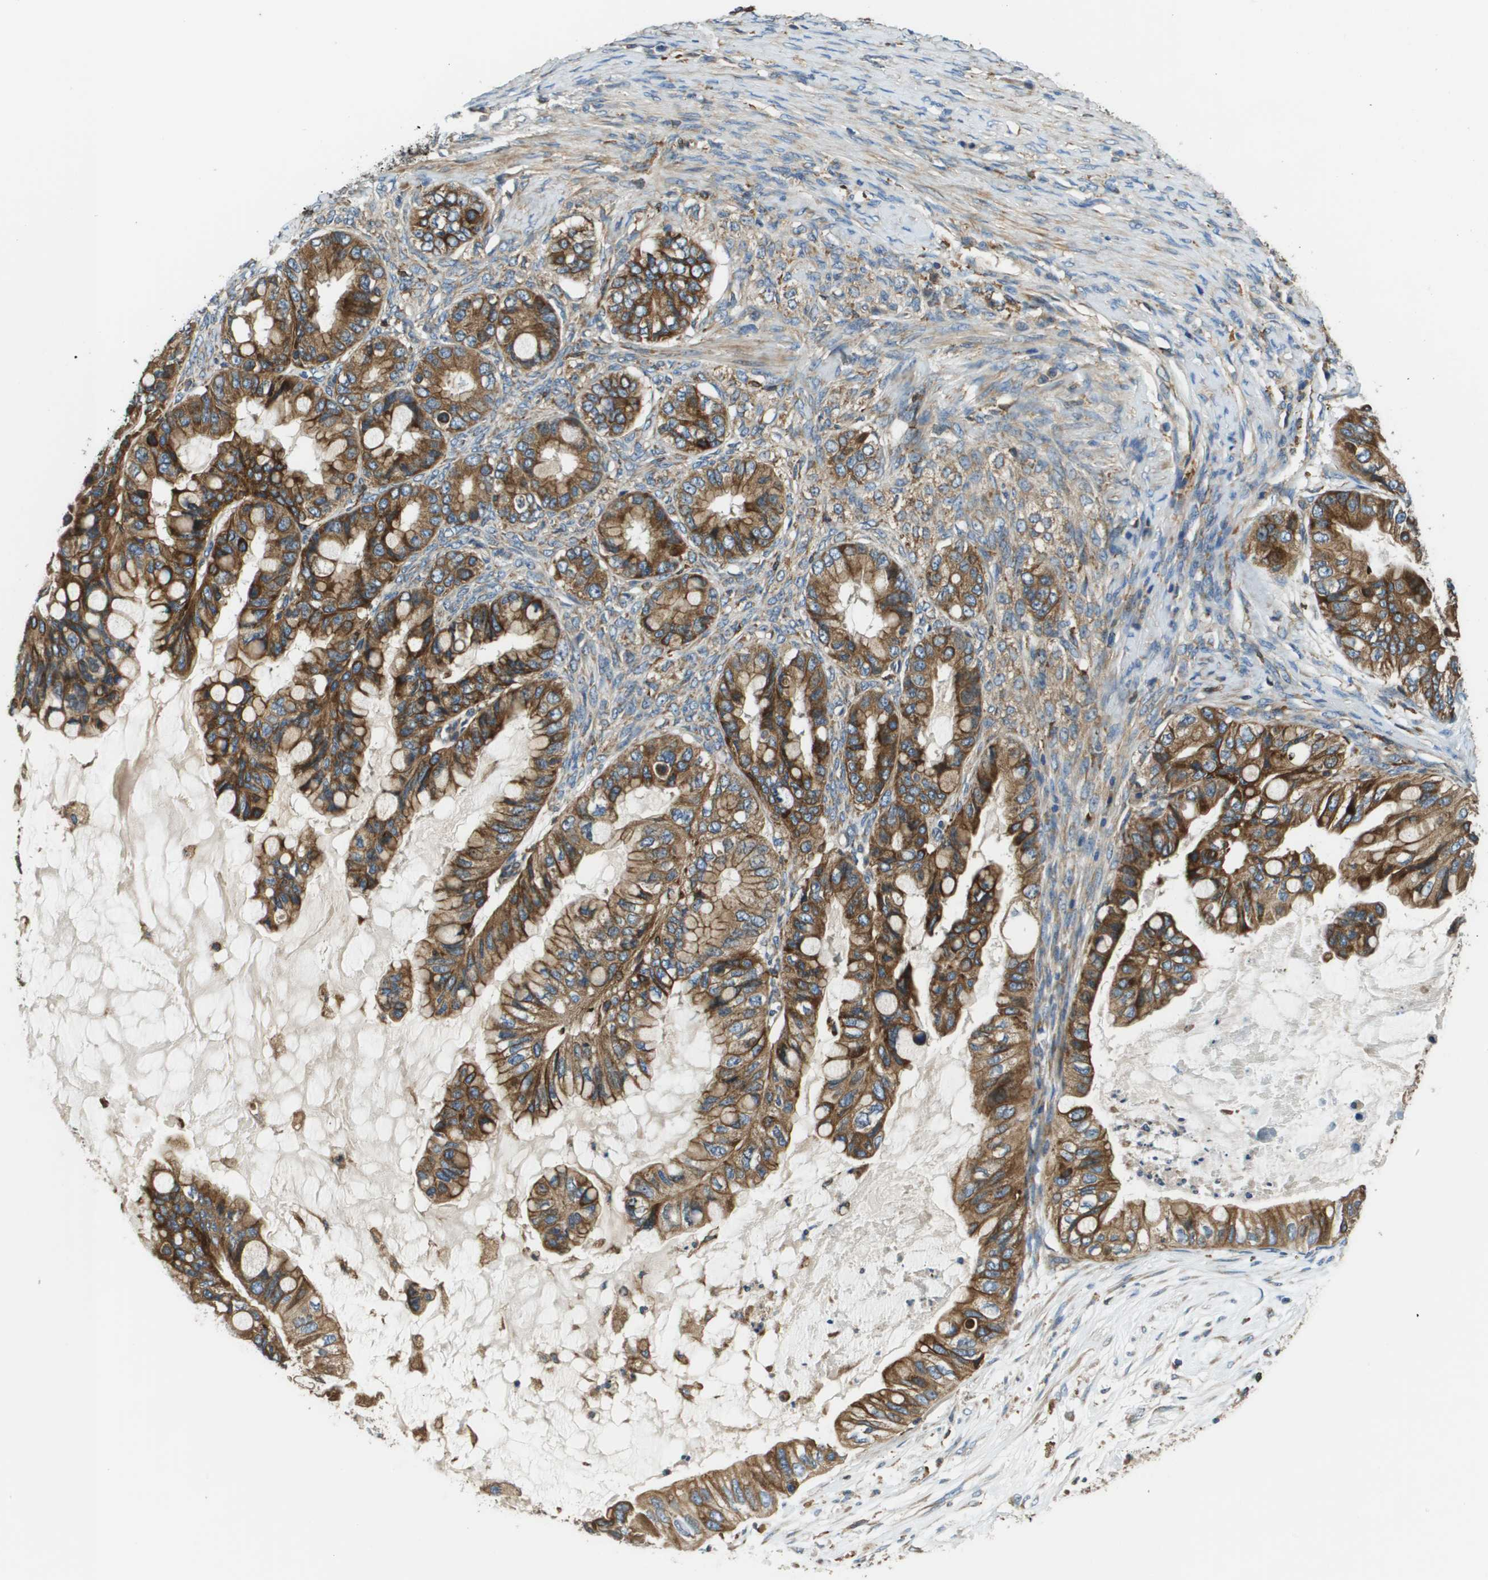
{"staining": {"intensity": "moderate", "quantity": ">75%", "location": "cytoplasmic/membranous"}, "tissue": "ovarian cancer", "cell_type": "Tumor cells", "image_type": "cancer", "snomed": [{"axis": "morphology", "description": "Cystadenocarcinoma, mucinous, NOS"}, {"axis": "topography", "description": "Ovary"}], "caption": "A photomicrograph showing moderate cytoplasmic/membranous positivity in approximately >75% of tumor cells in ovarian cancer, as visualized by brown immunohistochemical staining.", "gene": "CNPY3", "patient": {"sex": "female", "age": 80}}